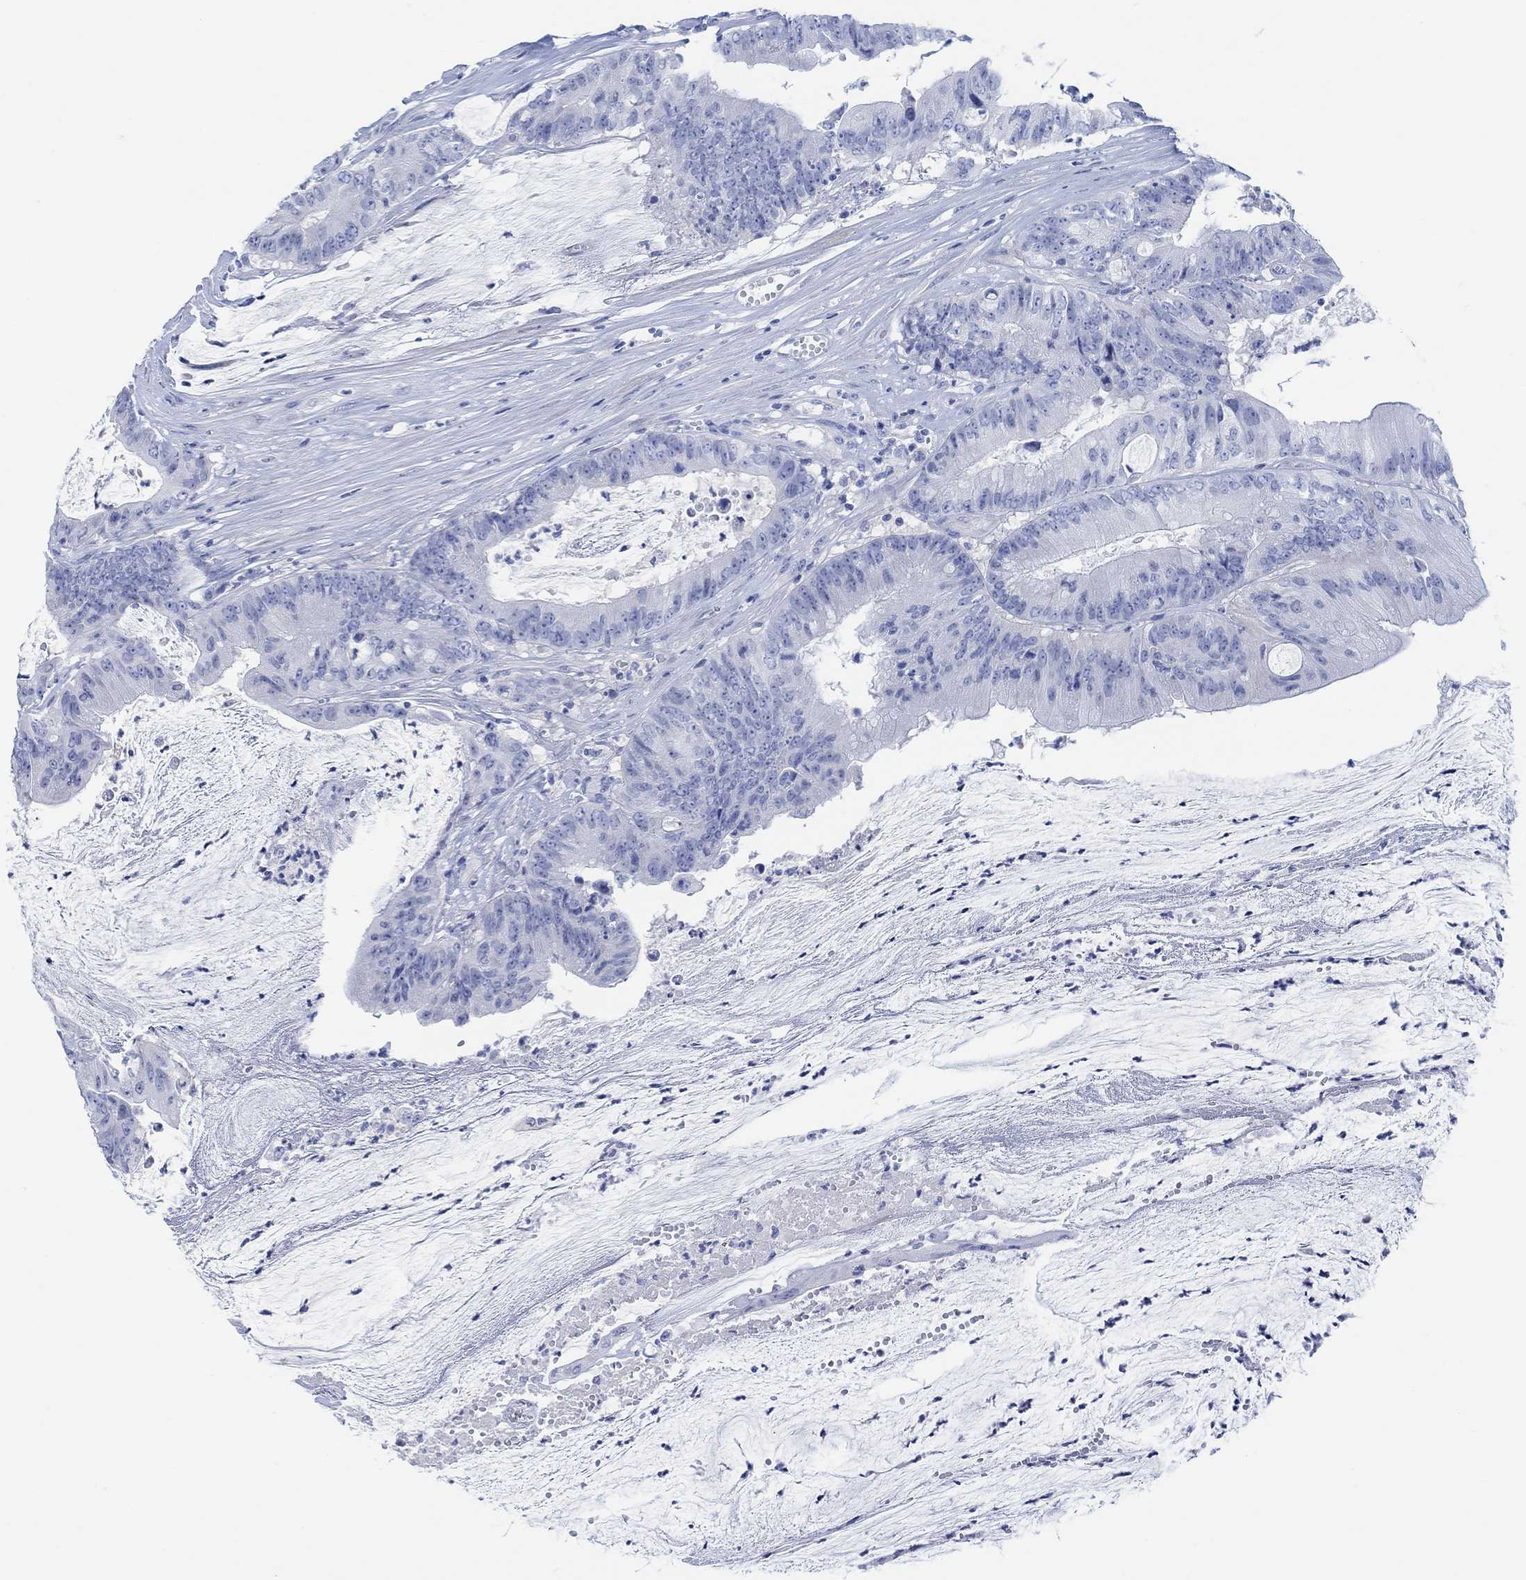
{"staining": {"intensity": "negative", "quantity": "none", "location": "none"}, "tissue": "colorectal cancer", "cell_type": "Tumor cells", "image_type": "cancer", "snomed": [{"axis": "morphology", "description": "Adenocarcinoma, NOS"}, {"axis": "topography", "description": "Colon"}], "caption": "IHC micrograph of human adenocarcinoma (colorectal) stained for a protein (brown), which demonstrates no expression in tumor cells.", "gene": "GNG13", "patient": {"sex": "female", "age": 69}}